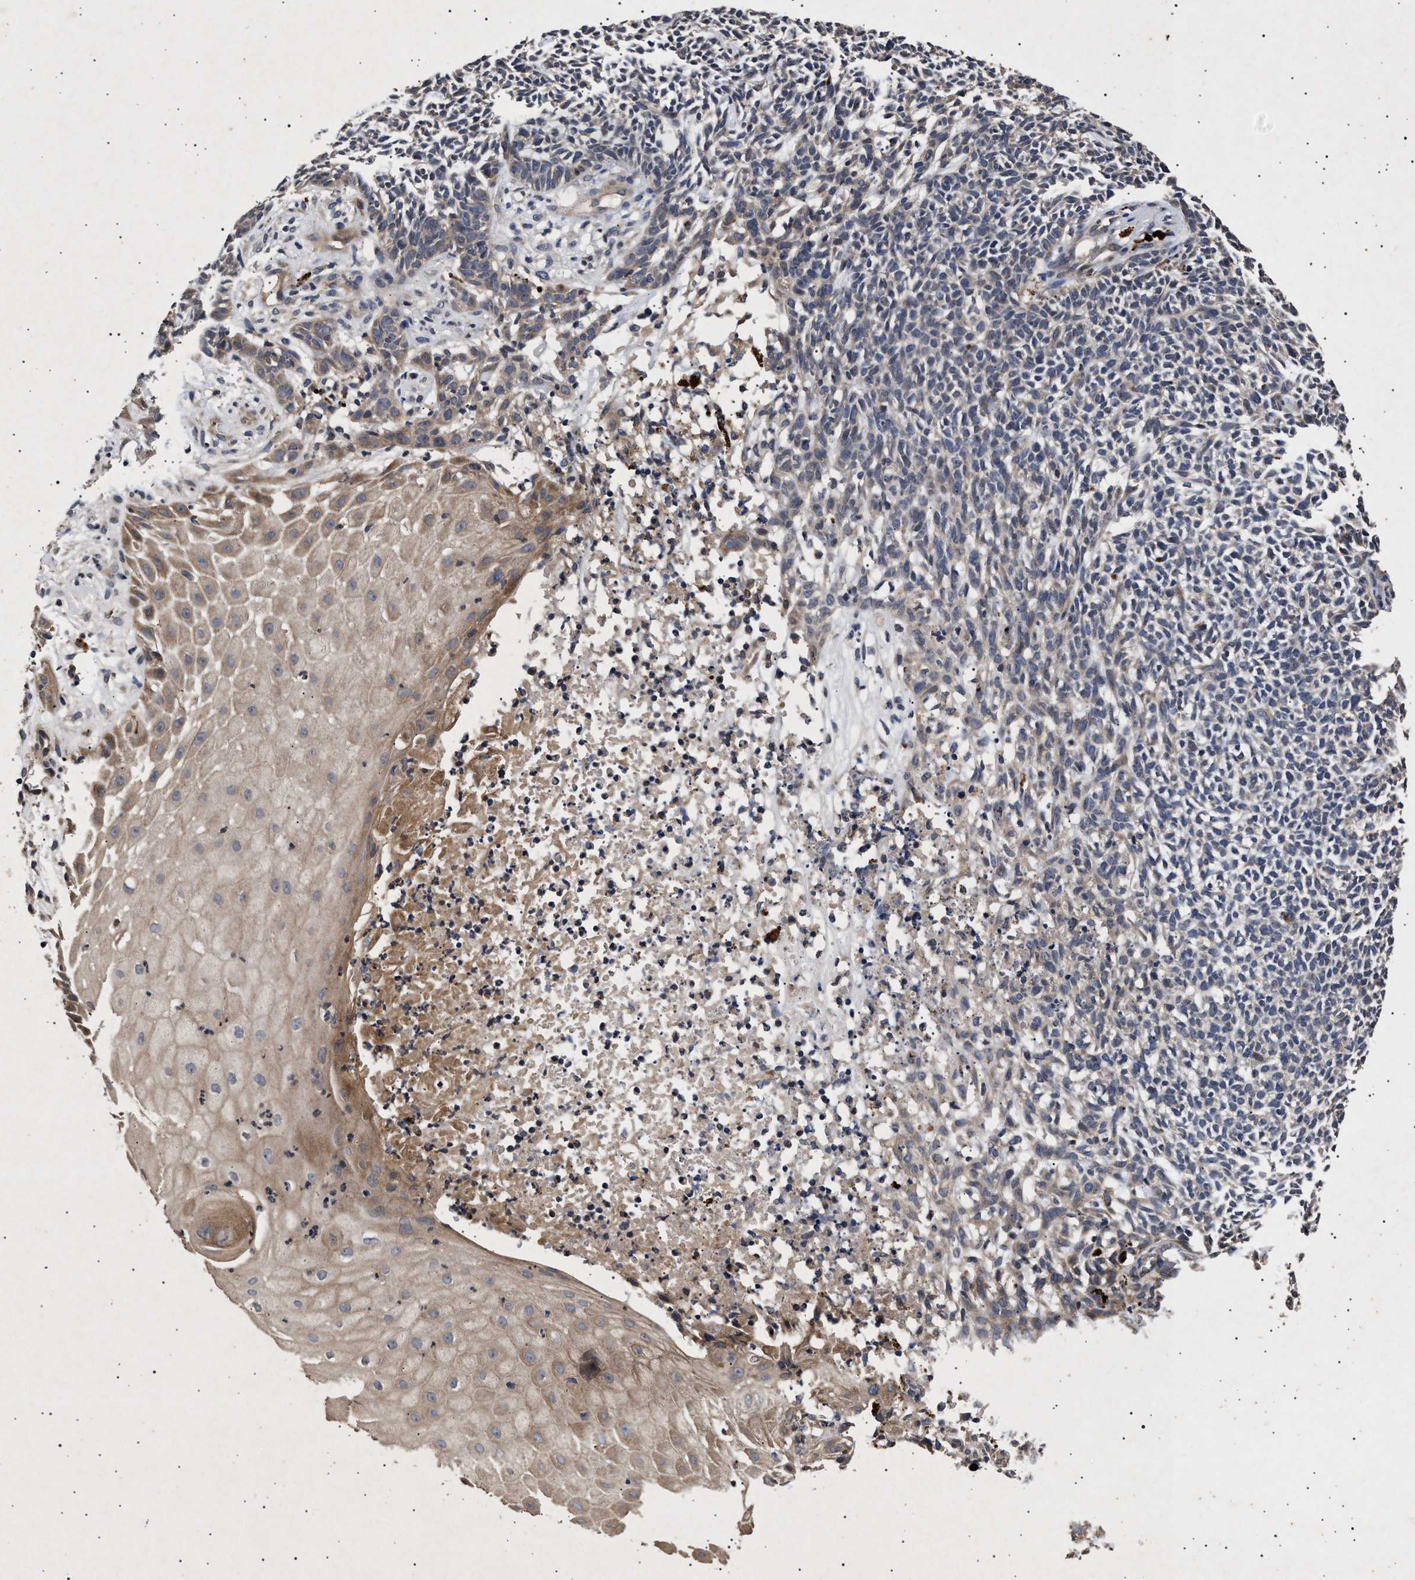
{"staining": {"intensity": "weak", "quantity": "<25%", "location": "cytoplasmic/membranous"}, "tissue": "skin cancer", "cell_type": "Tumor cells", "image_type": "cancer", "snomed": [{"axis": "morphology", "description": "Basal cell carcinoma"}, {"axis": "topography", "description": "Skin"}], "caption": "Image shows no protein positivity in tumor cells of skin basal cell carcinoma tissue.", "gene": "ITGB5", "patient": {"sex": "female", "age": 84}}